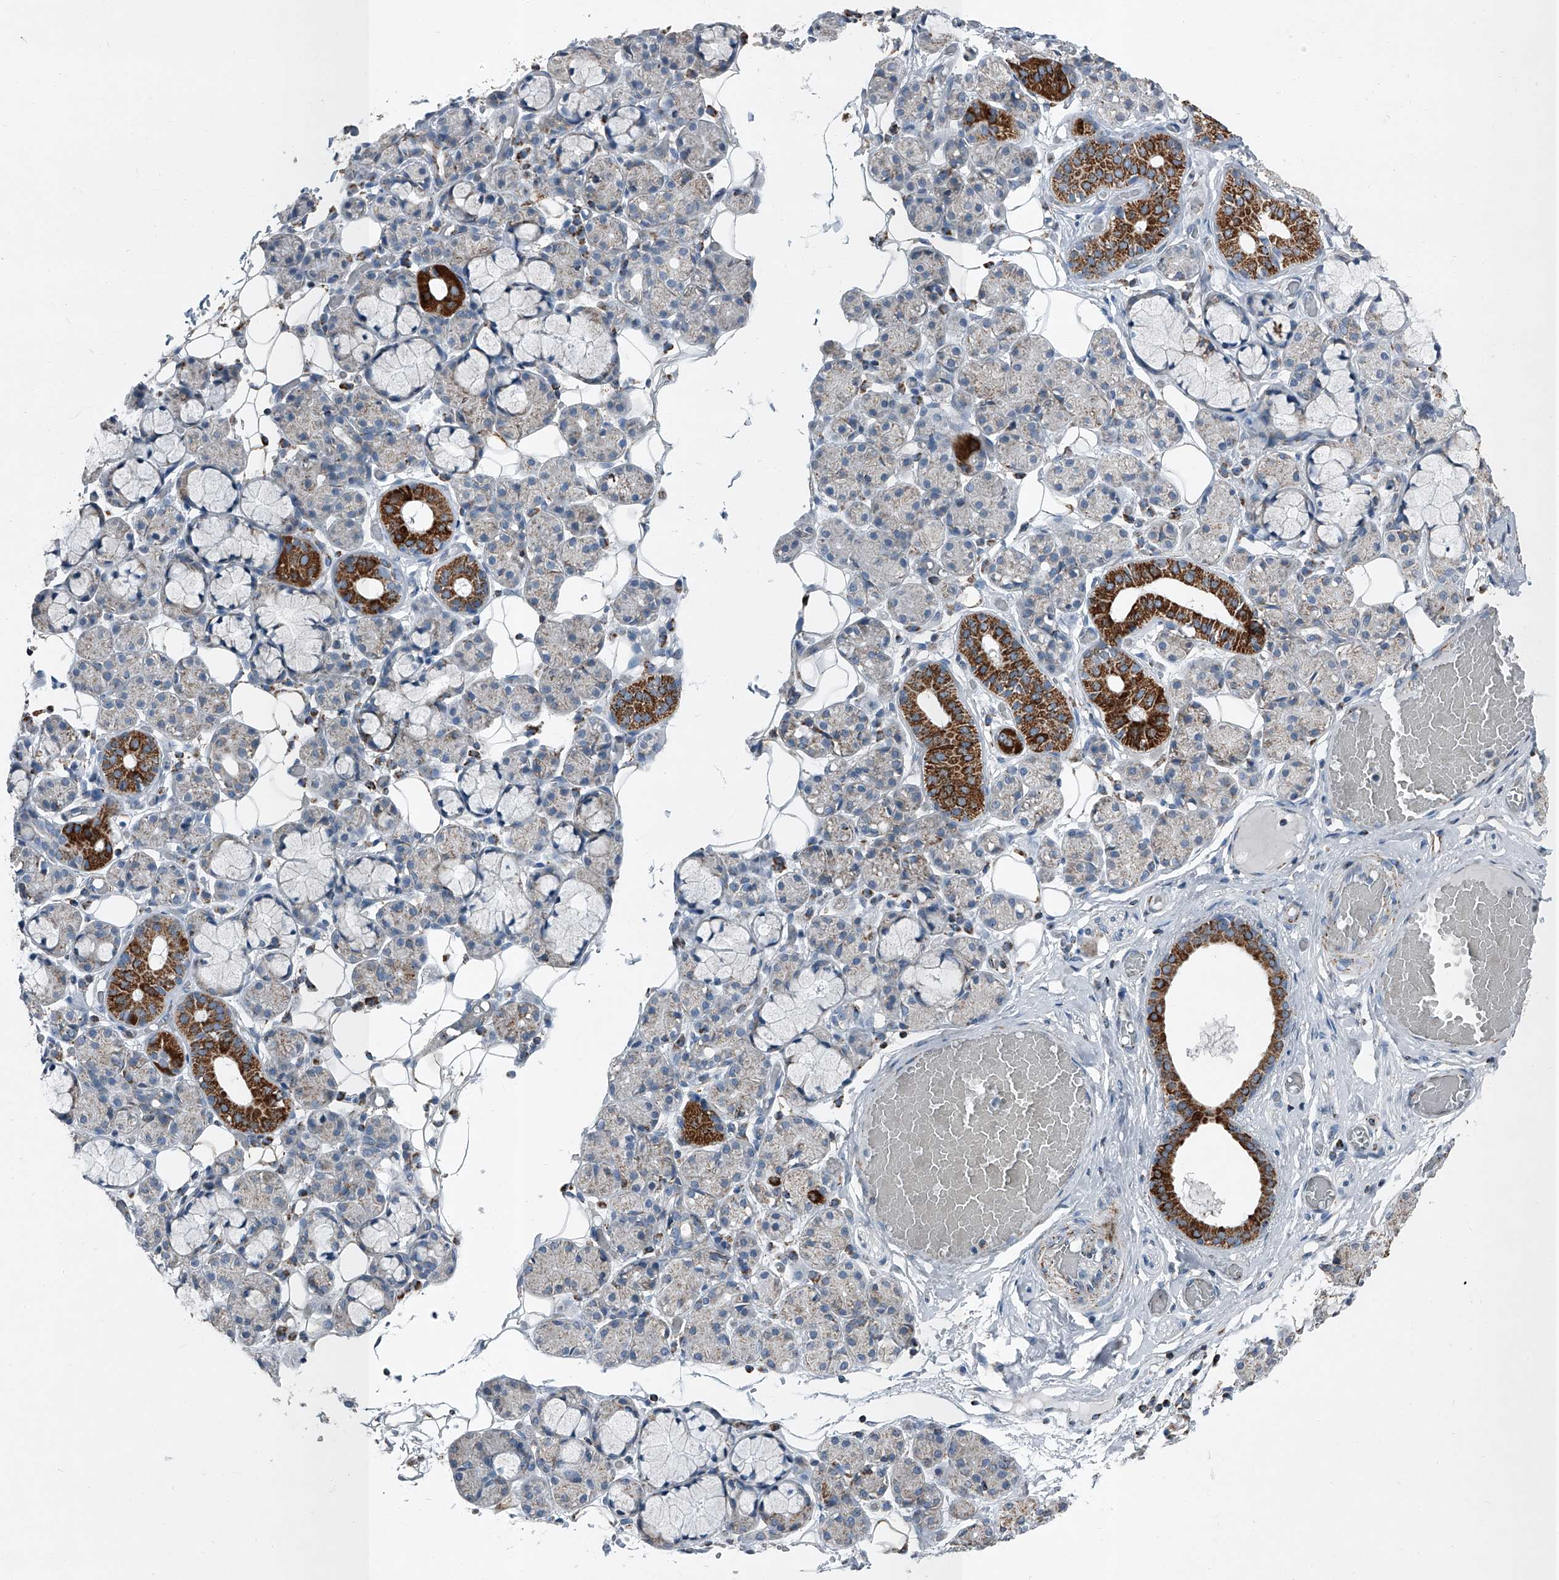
{"staining": {"intensity": "strong", "quantity": "<25%", "location": "cytoplasmic/membranous"}, "tissue": "salivary gland", "cell_type": "Glandular cells", "image_type": "normal", "snomed": [{"axis": "morphology", "description": "Normal tissue, NOS"}, {"axis": "topography", "description": "Salivary gland"}], "caption": "The micrograph shows immunohistochemical staining of normal salivary gland. There is strong cytoplasmic/membranous positivity is seen in approximately <25% of glandular cells.", "gene": "CHRNA7", "patient": {"sex": "male", "age": 63}}